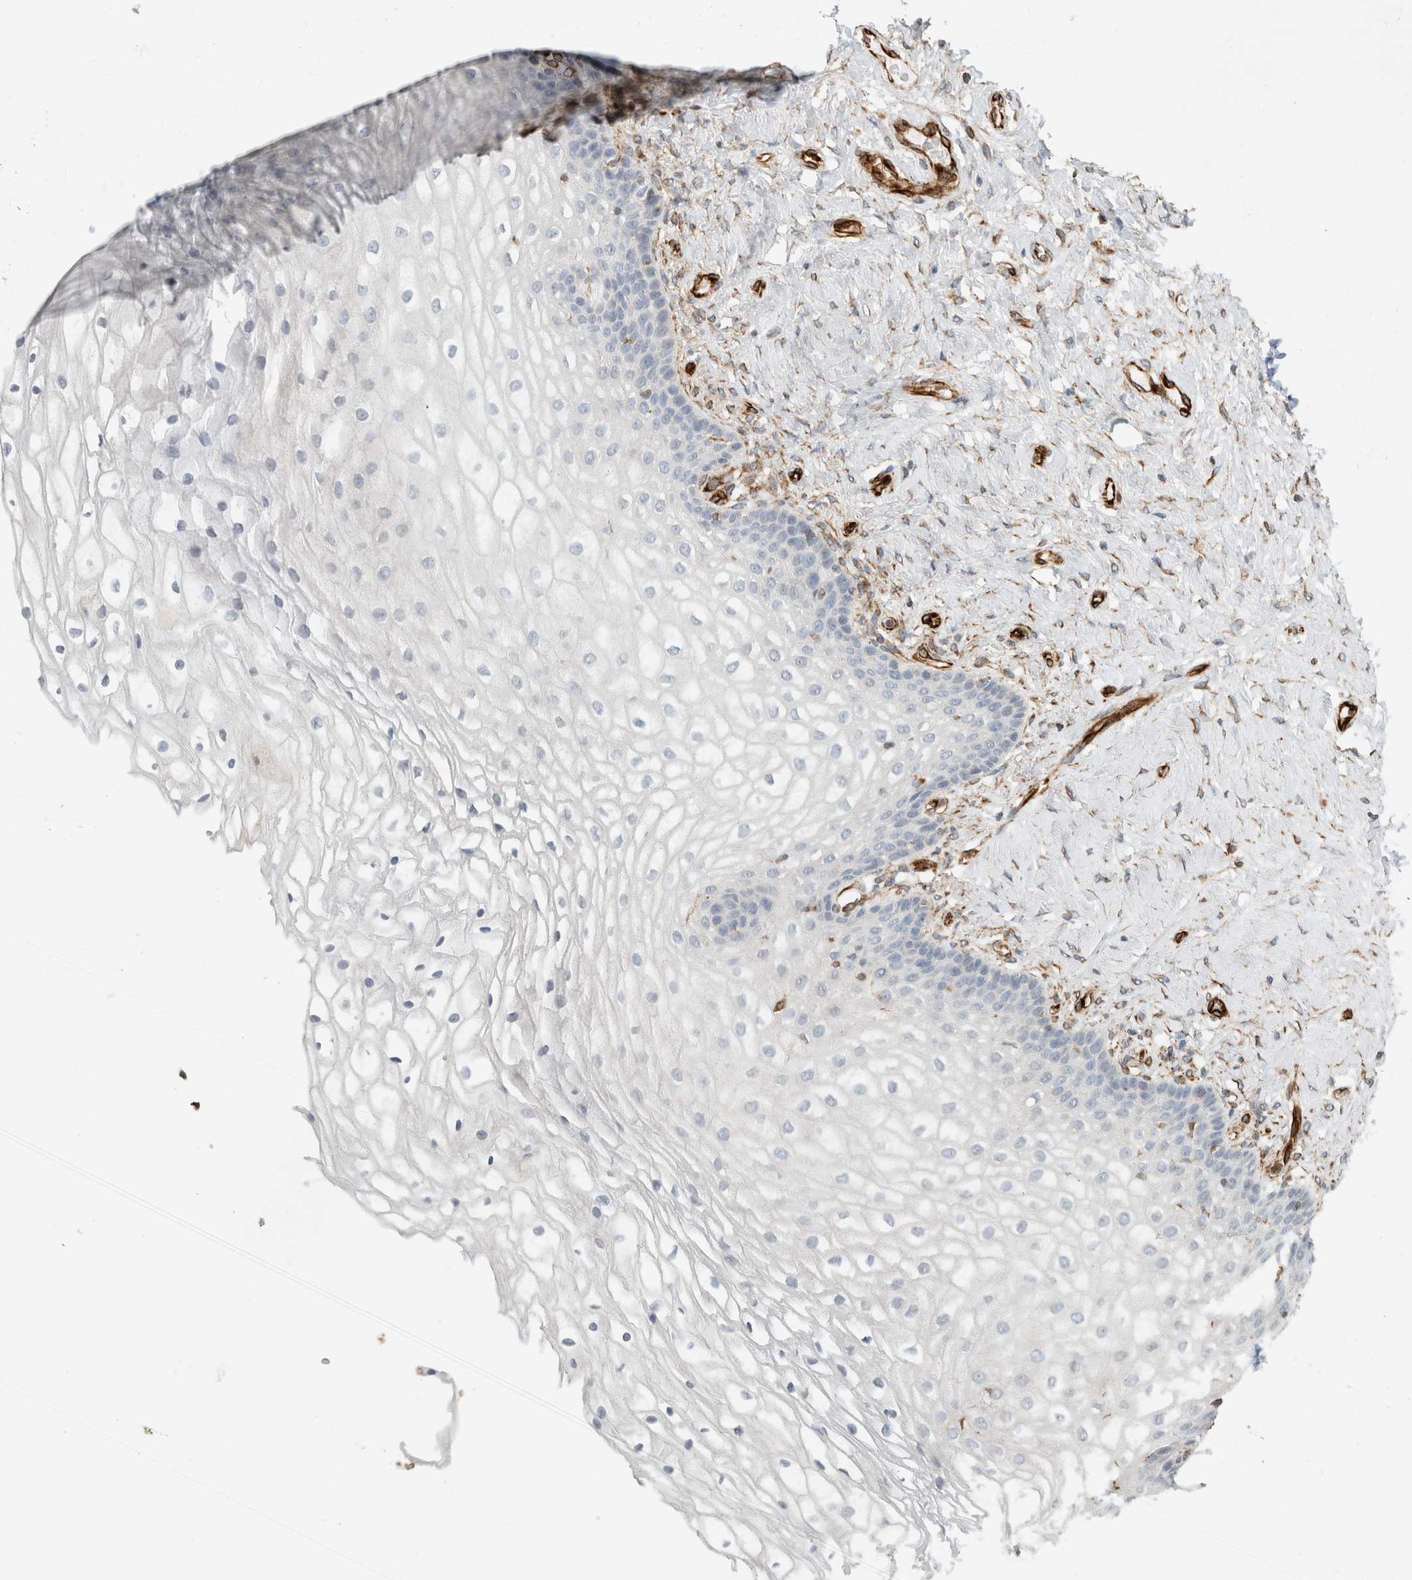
{"staining": {"intensity": "negative", "quantity": "none", "location": "none"}, "tissue": "vagina", "cell_type": "Squamous epithelial cells", "image_type": "normal", "snomed": [{"axis": "morphology", "description": "Normal tissue, NOS"}, {"axis": "topography", "description": "Vagina"}], "caption": "High power microscopy image of an immunohistochemistry photomicrograph of normal vagina, revealing no significant positivity in squamous epithelial cells.", "gene": "LY86", "patient": {"sex": "female", "age": 60}}